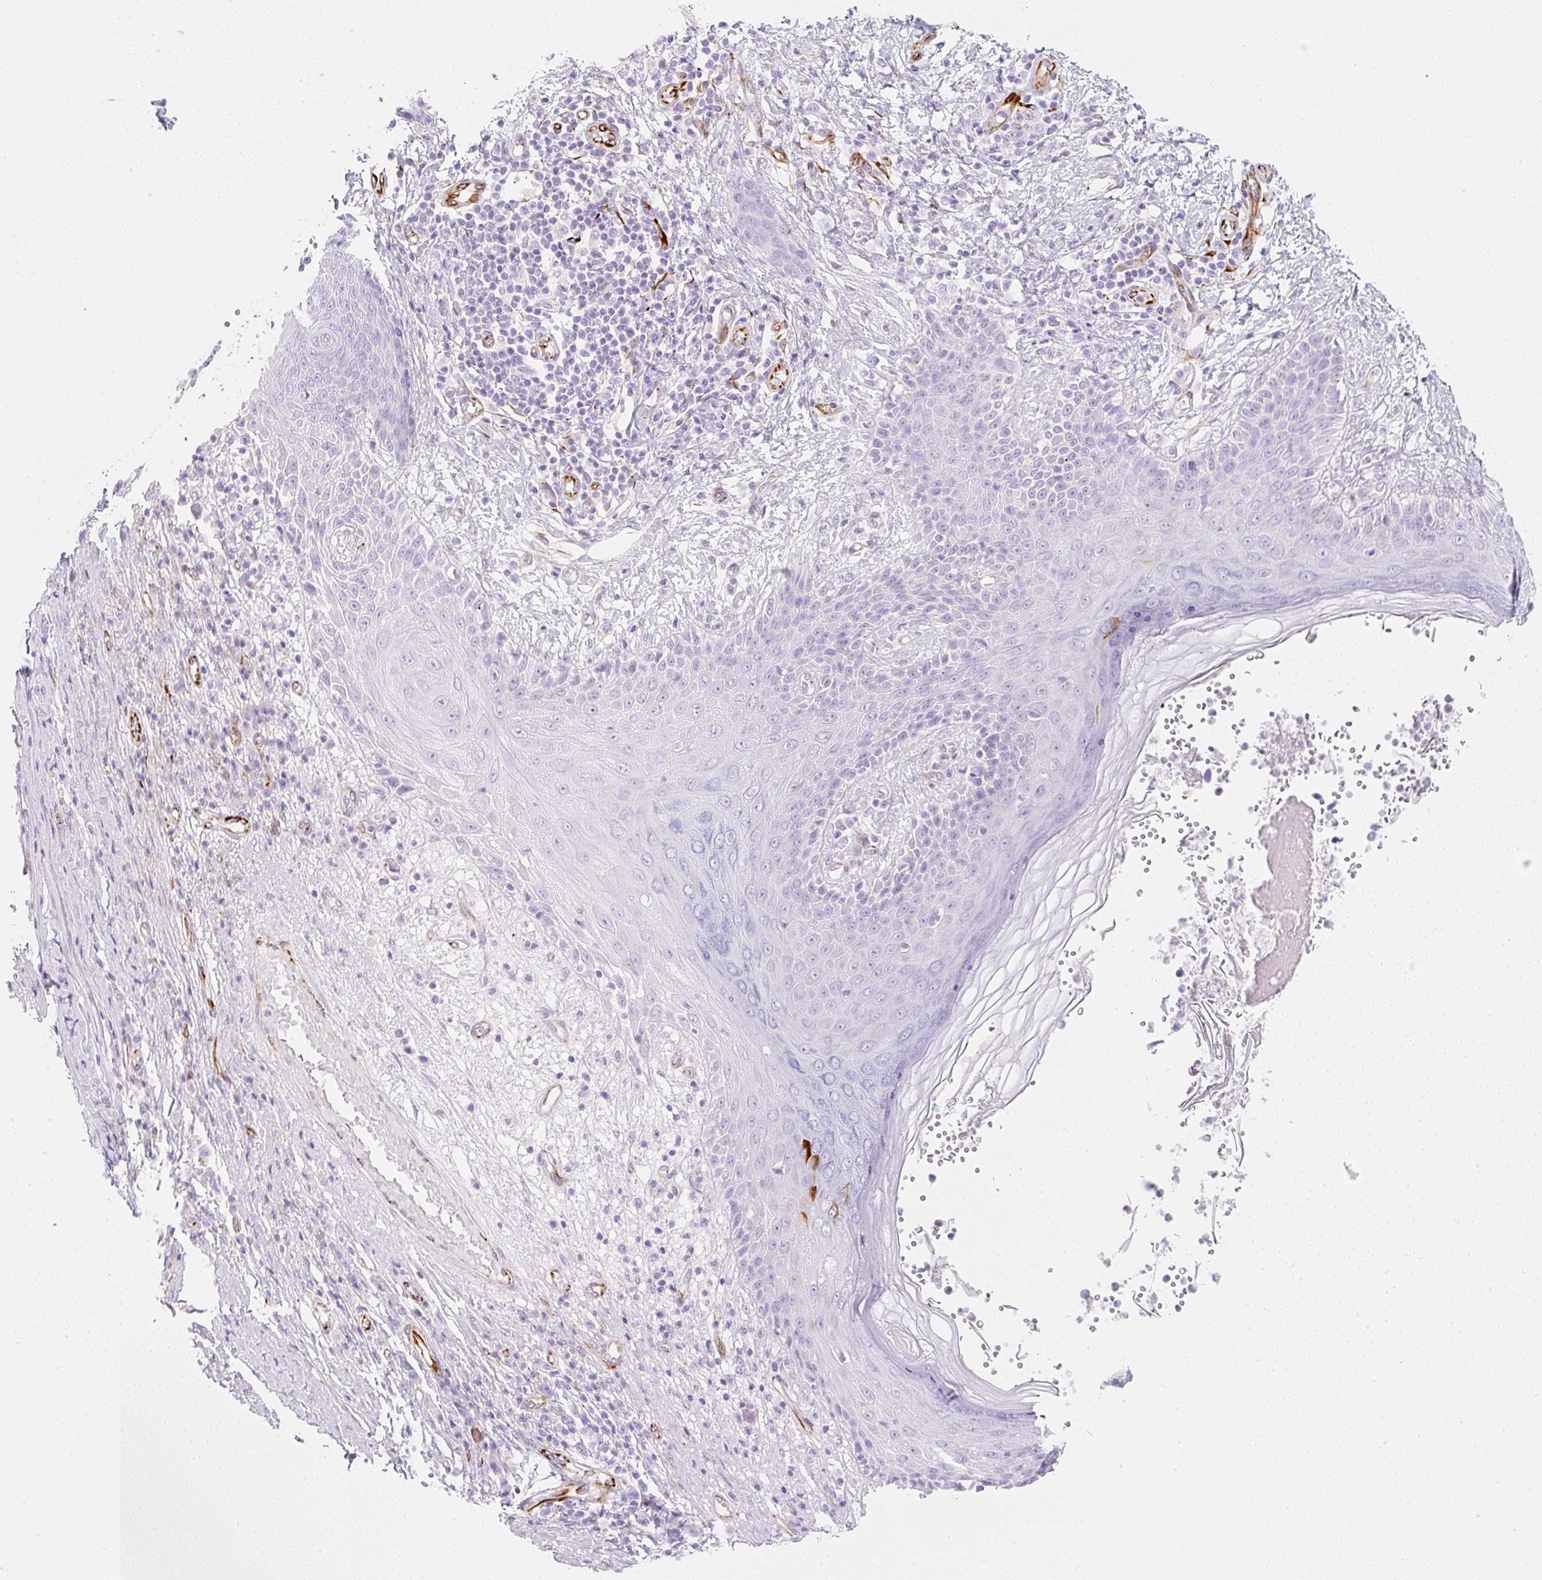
{"staining": {"intensity": "negative", "quantity": "none", "location": "none"}, "tissue": "skin cancer", "cell_type": "Tumor cells", "image_type": "cancer", "snomed": [{"axis": "morphology", "description": "Basal cell carcinoma"}, {"axis": "topography", "description": "Skin"}], "caption": "Protein analysis of basal cell carcinoma (skin) shows no significant staining in tumor cells.", "gene": "ZNF689", "patient": {"sex": "female", "age": 65}}